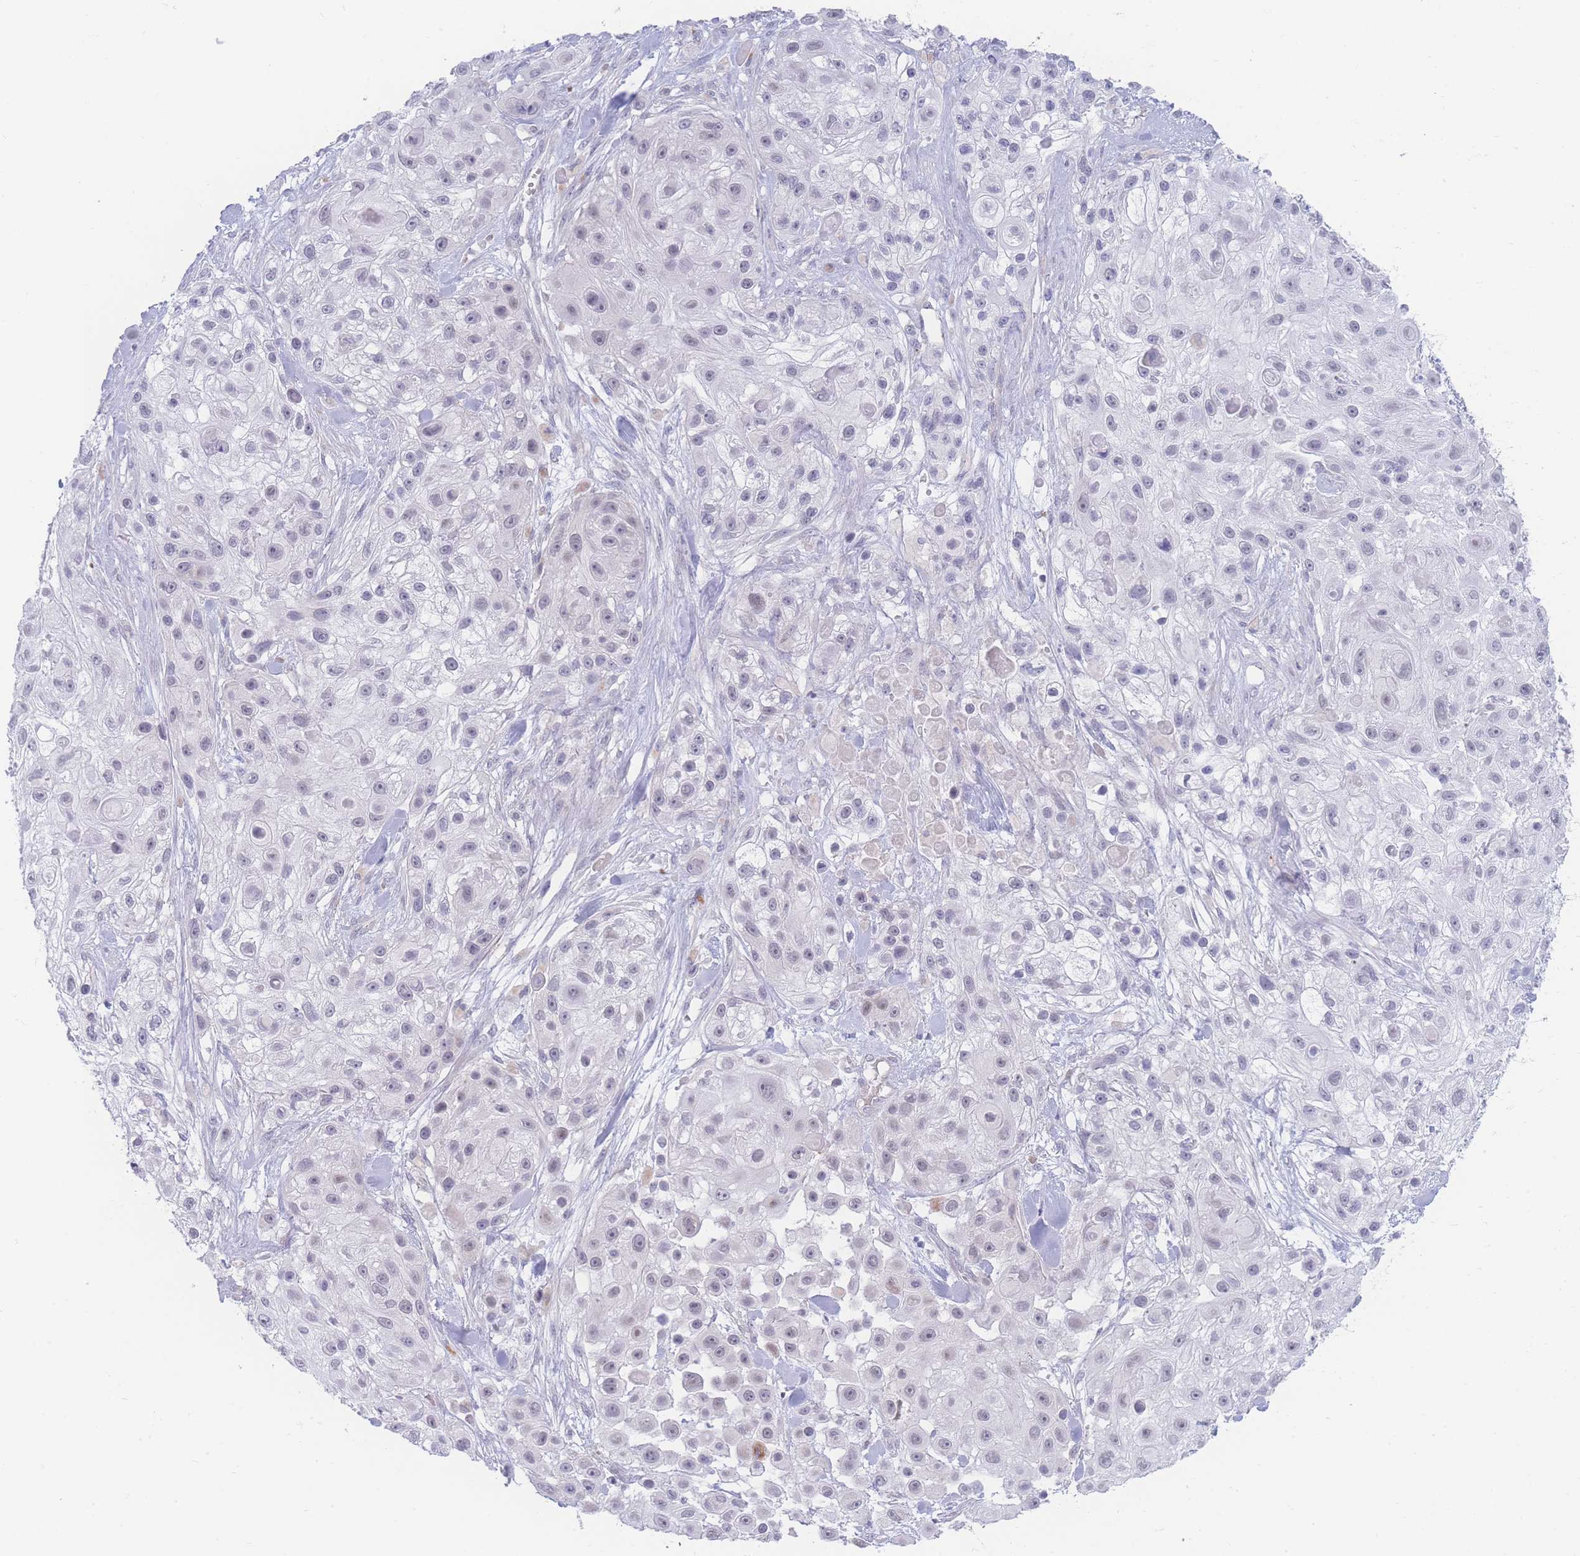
{"staining": {"intensity": "negative", "quantity": "none", "location": "none"}, "tissue": "skin cancer", "cell_type": "Tumor cells", "image_type": "cancer", "snomed": [{"axis": "morphology", "description": "Squamous cell carcinoma, NOS"}, {"axis": "topography", "description": "Skin"}], "caption": "IHC of skin cancer exhibits no staining in tumor cells.", "gene": "PRSS22", "patient": {"sex": "male", "age": 67}}